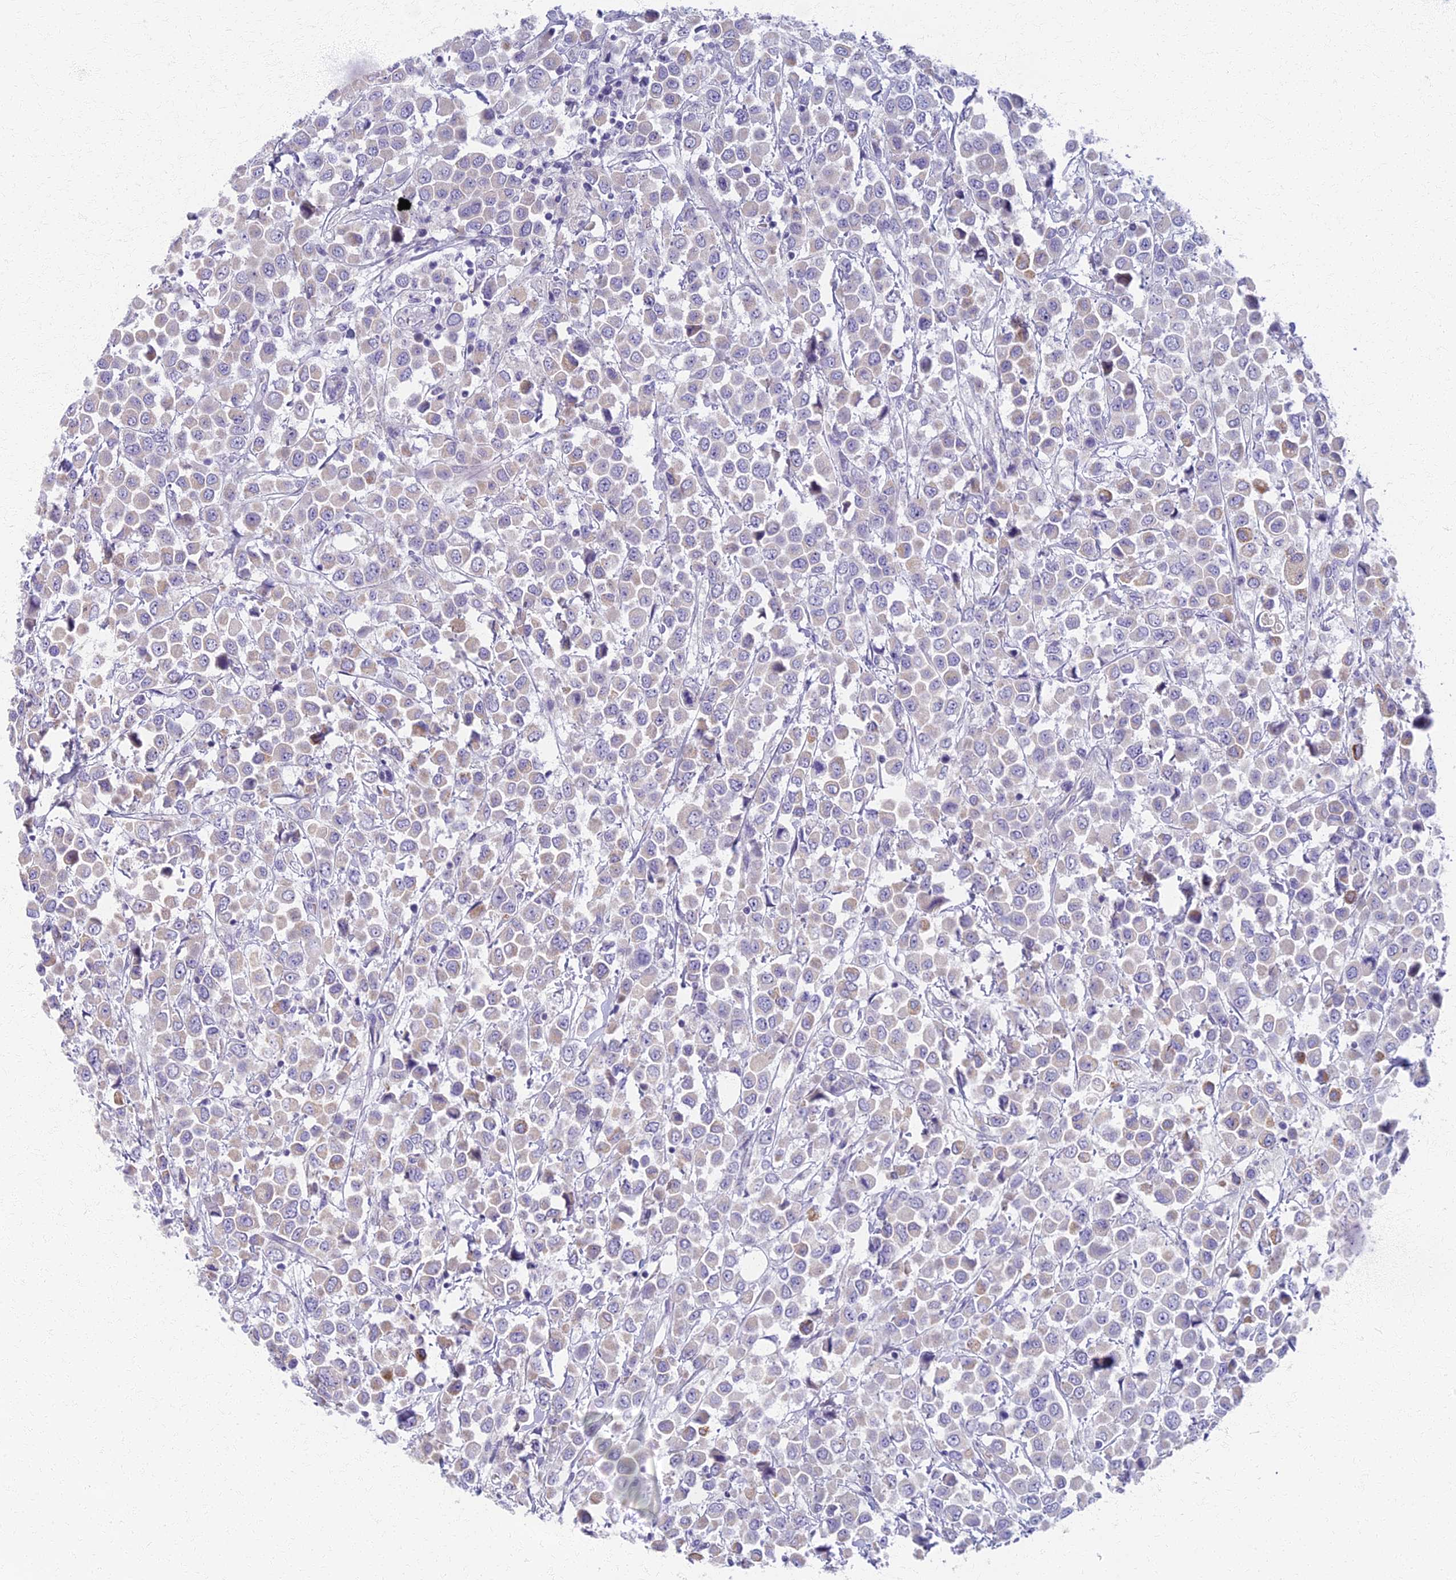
{"staining": {"intensity": "weak", "quantity": "<25%", "location": "cytoplasmic/membranous"}, "tissue": "breast cancer", "cell_type": "Tumor cells", "image_type": "cancer", "snomed": [{"axis": "morphology", "description": "Duct carcinoma"}, {"axis": "topography", "description": "Breast"}], "caption": "This is an immunohistochemistry (IHC) micrograph of human breast cancer. There is no staining in tumor cells.", "gene": "AP4E1", "patient": {"sex": "female", "age": 61}}